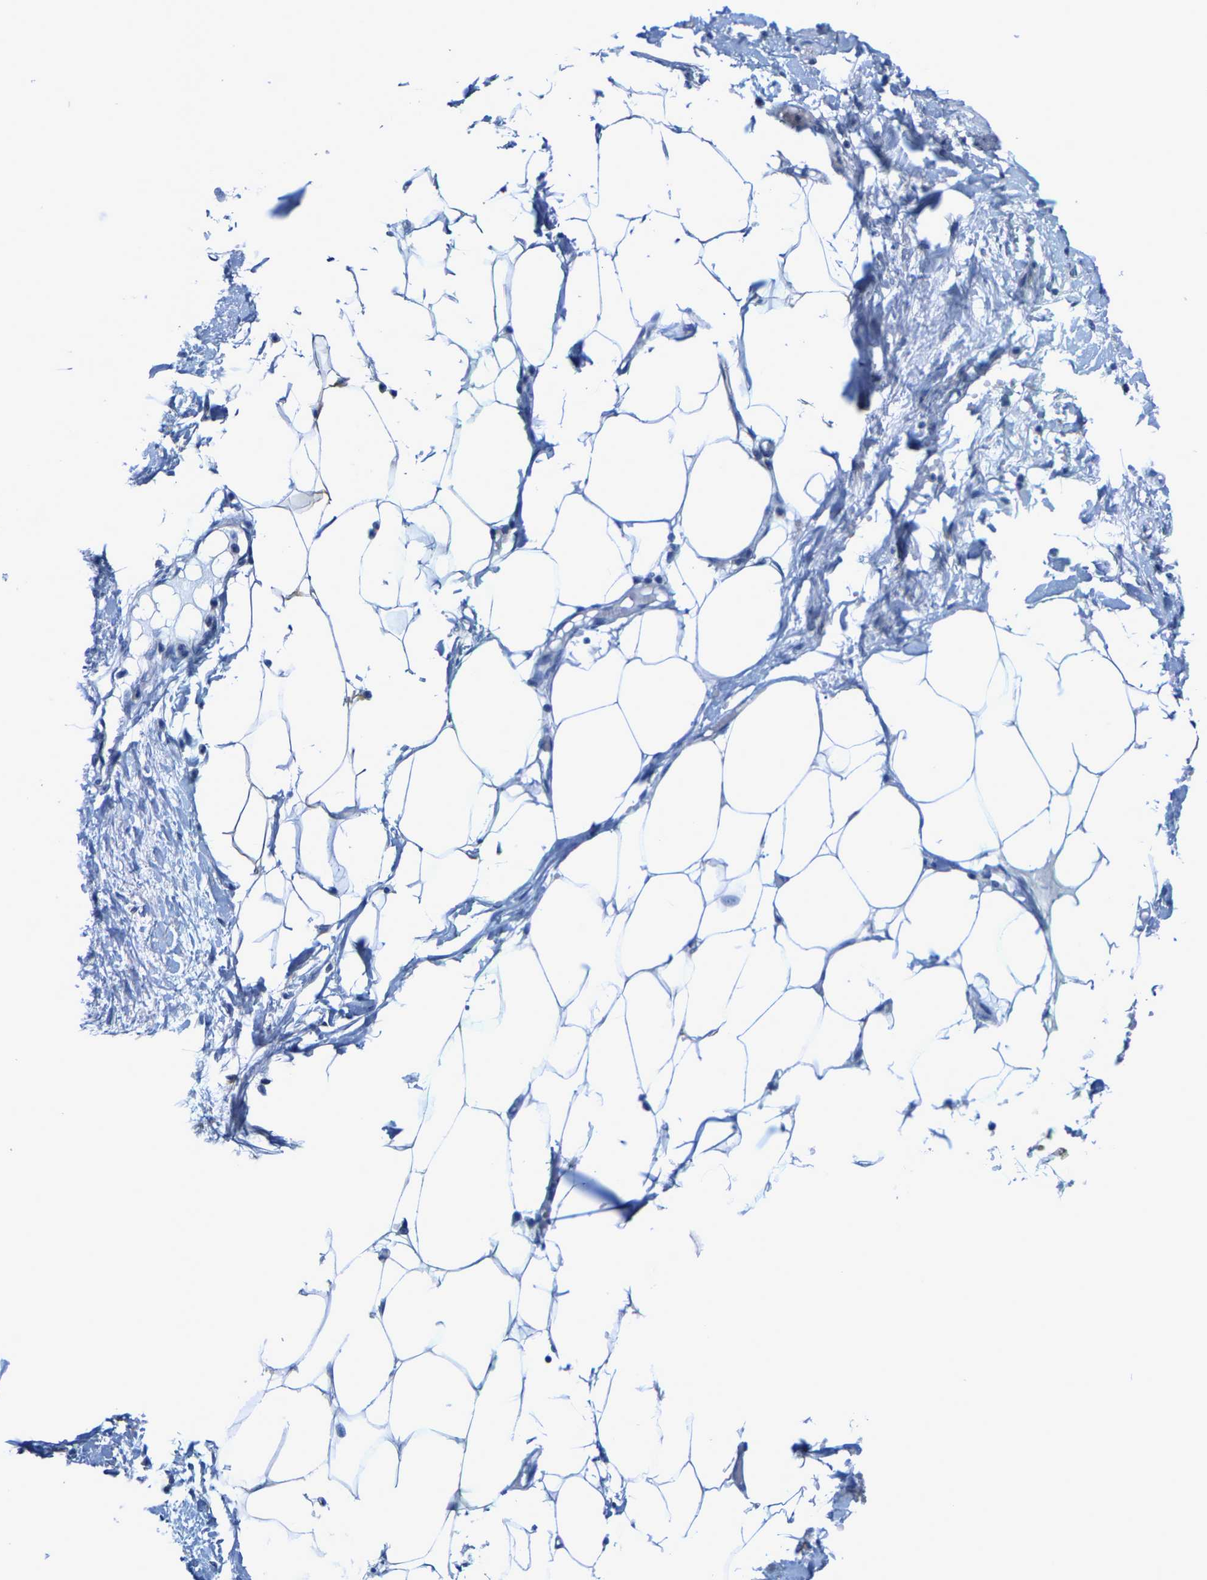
{"staining": {"intensity": "negative", "quantity": "none", "location": "none"}, "tissue": "adipose tissue", "cell_type": "Adipocytes", "image_type": "normal", "snomed": [{"axis": "morphology", "description": "Normal tissue, NOS"}, {"axis": "topography", "description": "Soft tissue"}], "caption": "Immunohistochemistry image of normal adipose tissue: adipose tissue stained with DAB (3,3'-diaminobenzidine) demonstrates no significant protein staining in adipocytes. The staining is performed using DAB (3,3'-diaminobenzidine) brown chromogen with nuclei counter-stained in using hematoxylin.", "gene": "DSCAM", "patient": {"sex": "male", "age": 72}}